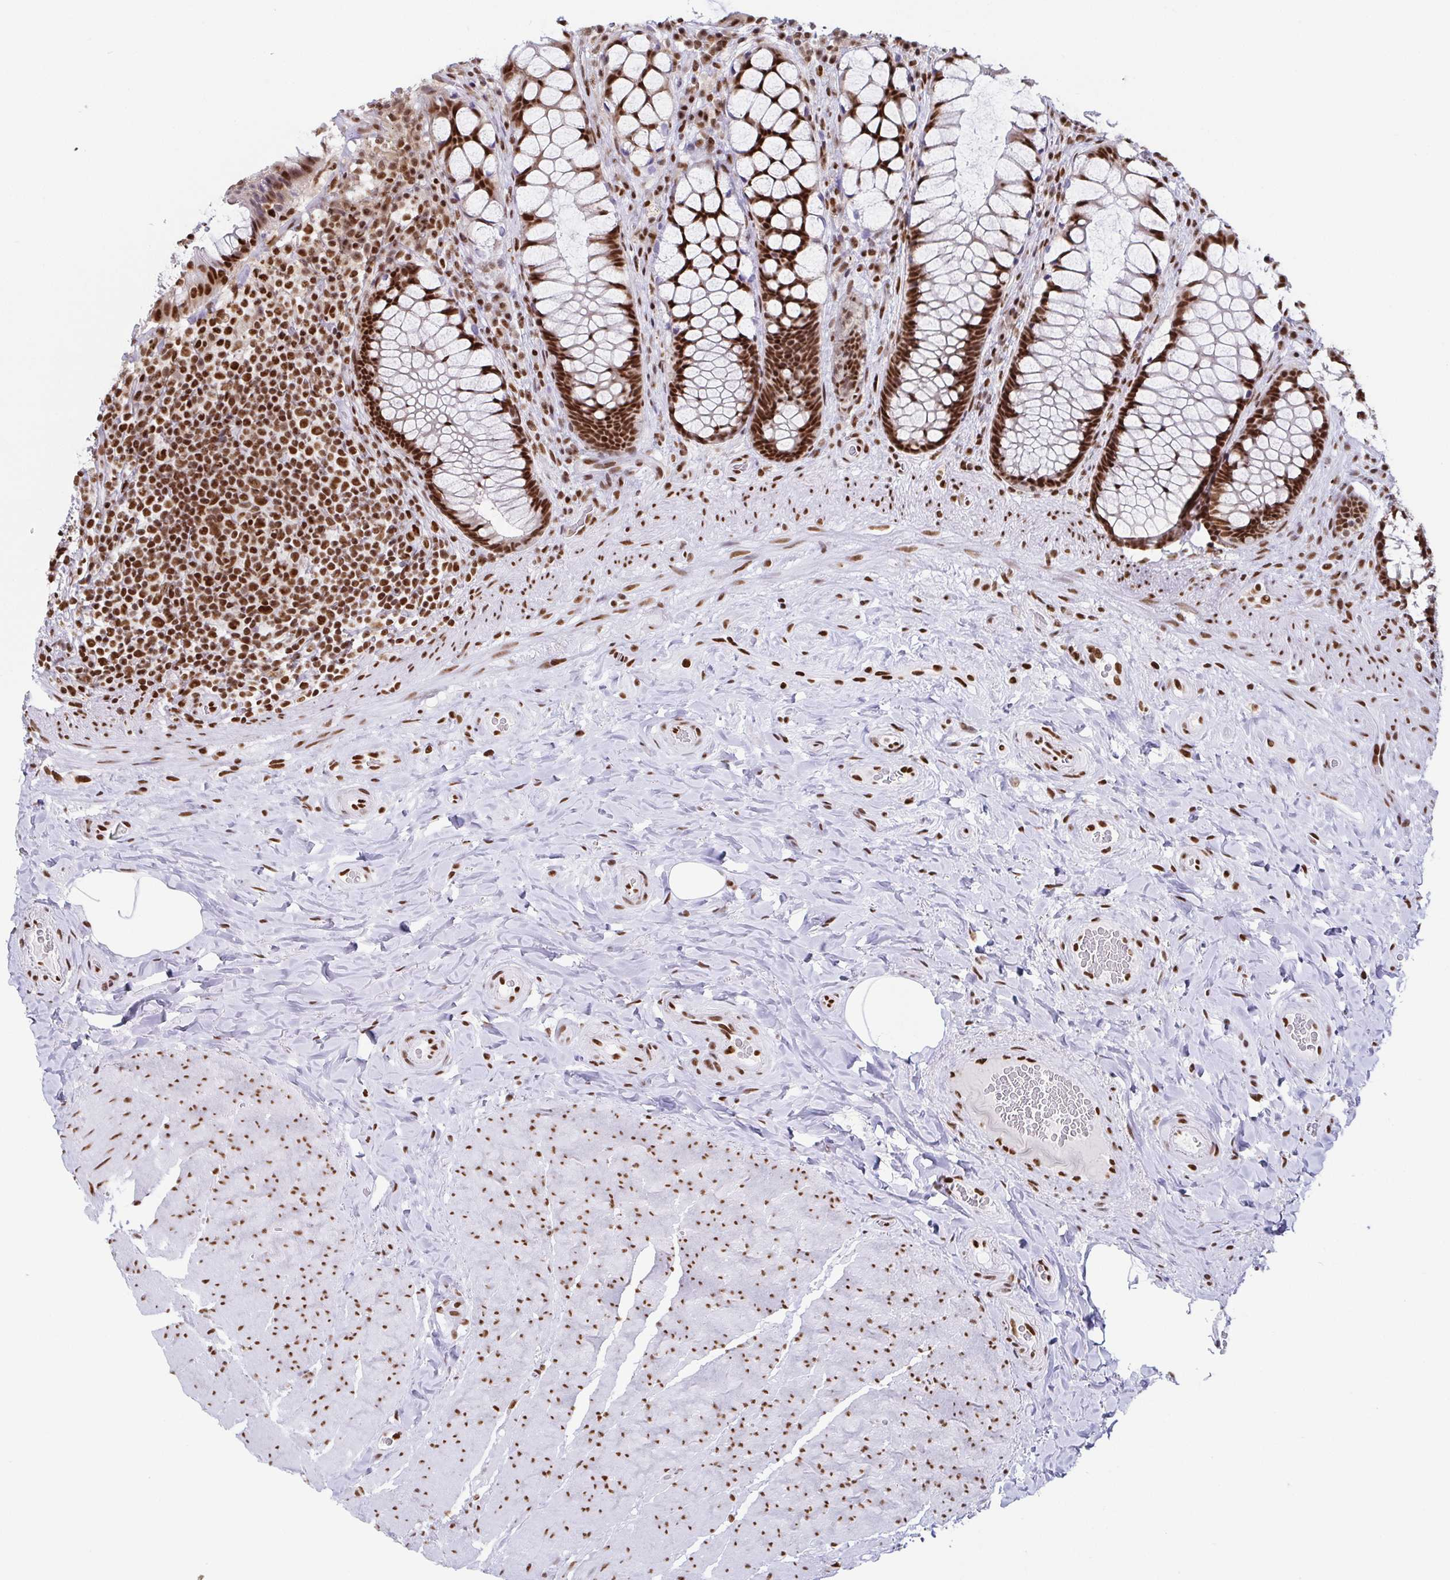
{"staining": {"intensity": "strong", "quantity": ">75%", "location": "nuclear"}, "tissue": "rectum", "cell_type": "Glandular cells", "image_type": "normal", "snomed": [{"axis": "morphology", "description": "Normal tissue, NOS"}, {"axis": "topography", "description": "Rectum"}], "caption": "The immunohistochemical stain highlights strong nuclear expression in glandular cells of benign rectum.", "gene": "EWSR1", "patient": {"sex": "female", "age": 58}}